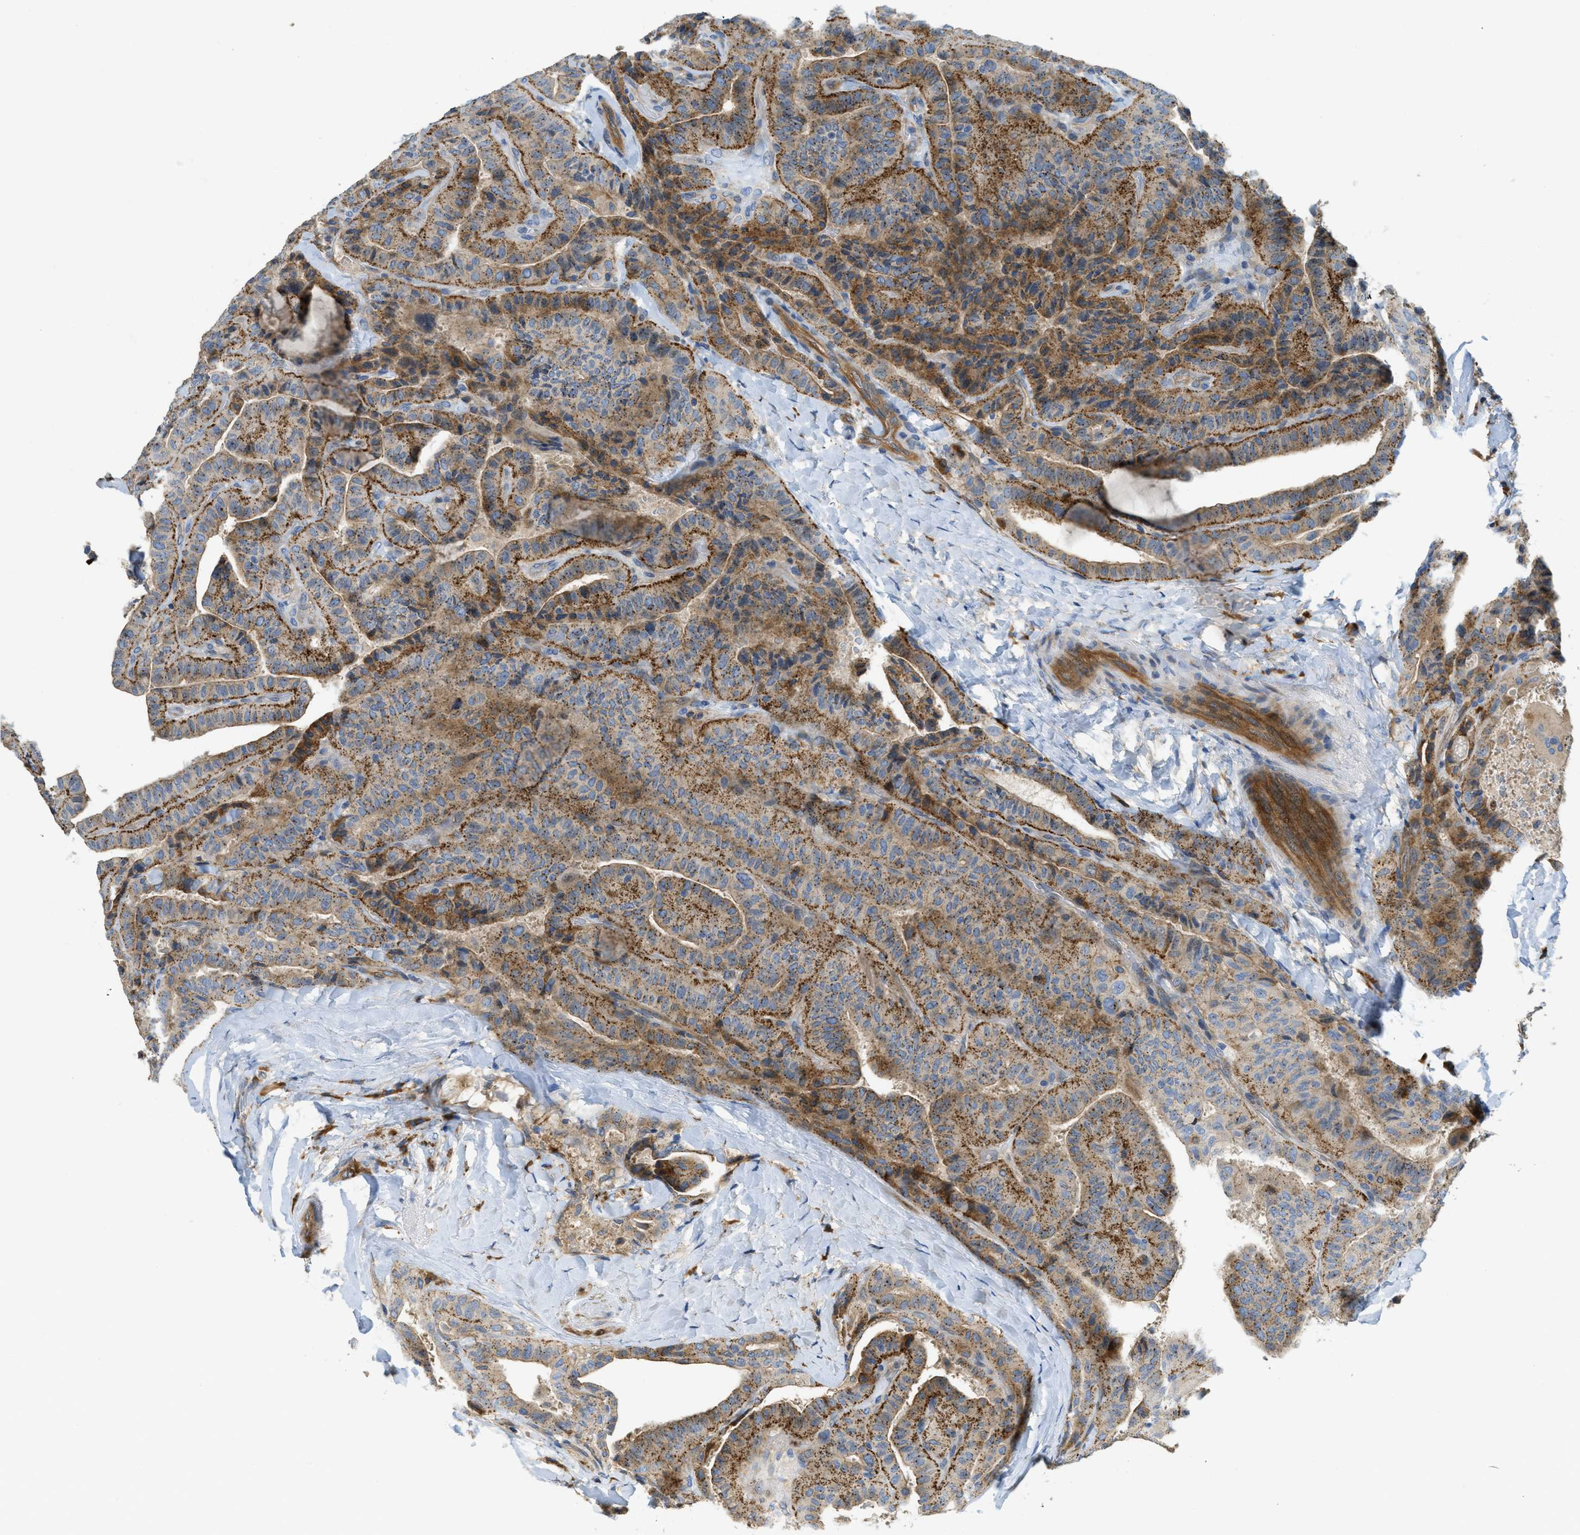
{"staining": {"intensity": "moderate", "quantity": ">75%", "location": "cytoplasmic/membranous"}, "tissue": "thyroid cancer", "cell_type": "Tumor cells", "image_type": "cancer", "snomed": [{"axis": "morphology", "description": "Papillary adenocarcinoma, NOS"}, {"axis": "topography", "description": "Thyroid gland"}], "caption": "A micrograph showing moderate cytoplasmic/membranous staining in approximately >75% of tumor cells in thyroid papillary adenocarcinoma, as visualized by brown immunohistochemical staining.", "gene": "CASP10", "patient": {"sex": "male", "age": 77}}